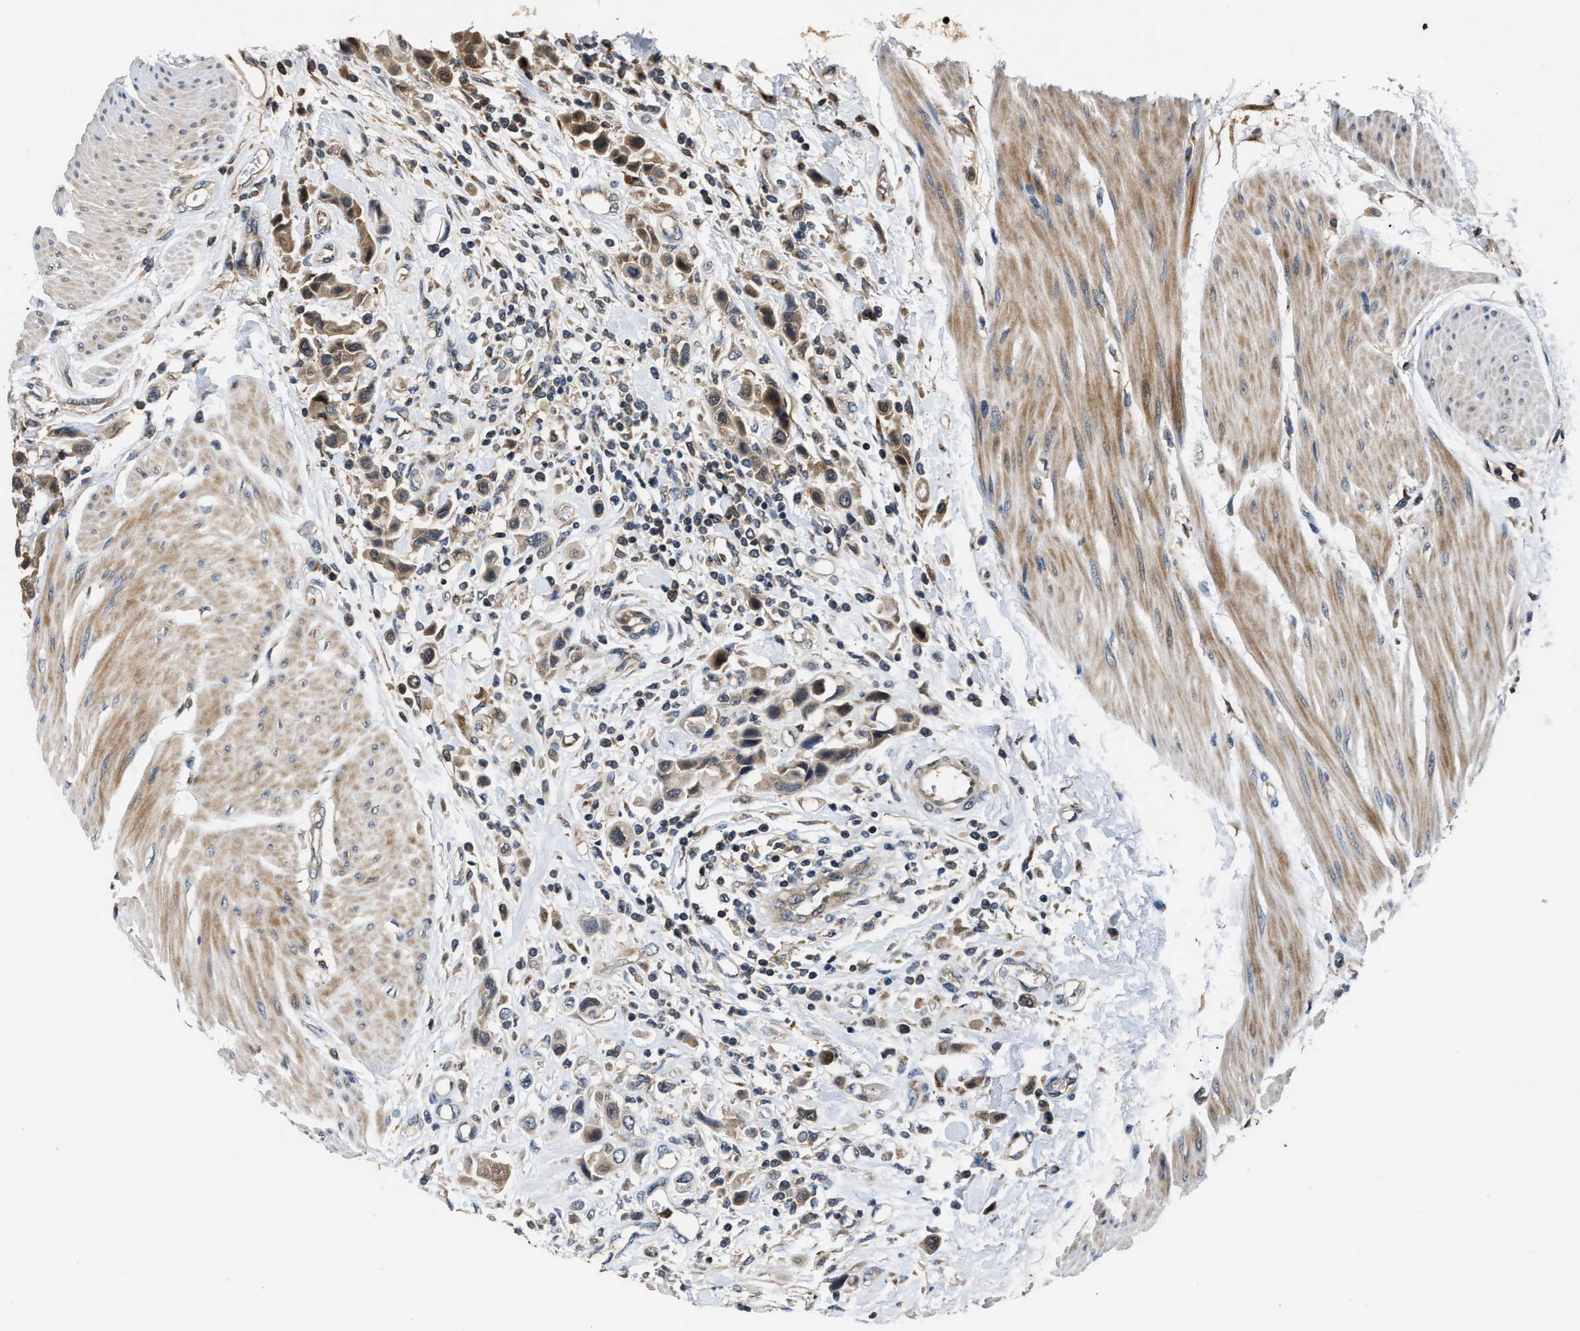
{"staining": {"intensity": "weak", "quantity": ">75%", "location": "cytoplasmic/membranous"}, "tissue": "urothelial cancer", "cell_type": "Tumor cells", "image_type": "cancer", "snomed": [{"axis": "morphology", "description": "Urothelial carcinoma, High grade"}, {"axis": "topography", "description": "Urinary bladder"}], "caption": "Urothelial cancer stained for a protein displays weak cytoplasmic/membranous positivity in tumor cells. The protein is stained brown, and the nuclei are stained in blue (DAB (3,3'-diaminobenzidine) IHC with brightfield microscopy, high magnification).", "gene": "CHUK", "patient": {"sex": "male", "age": 50}}